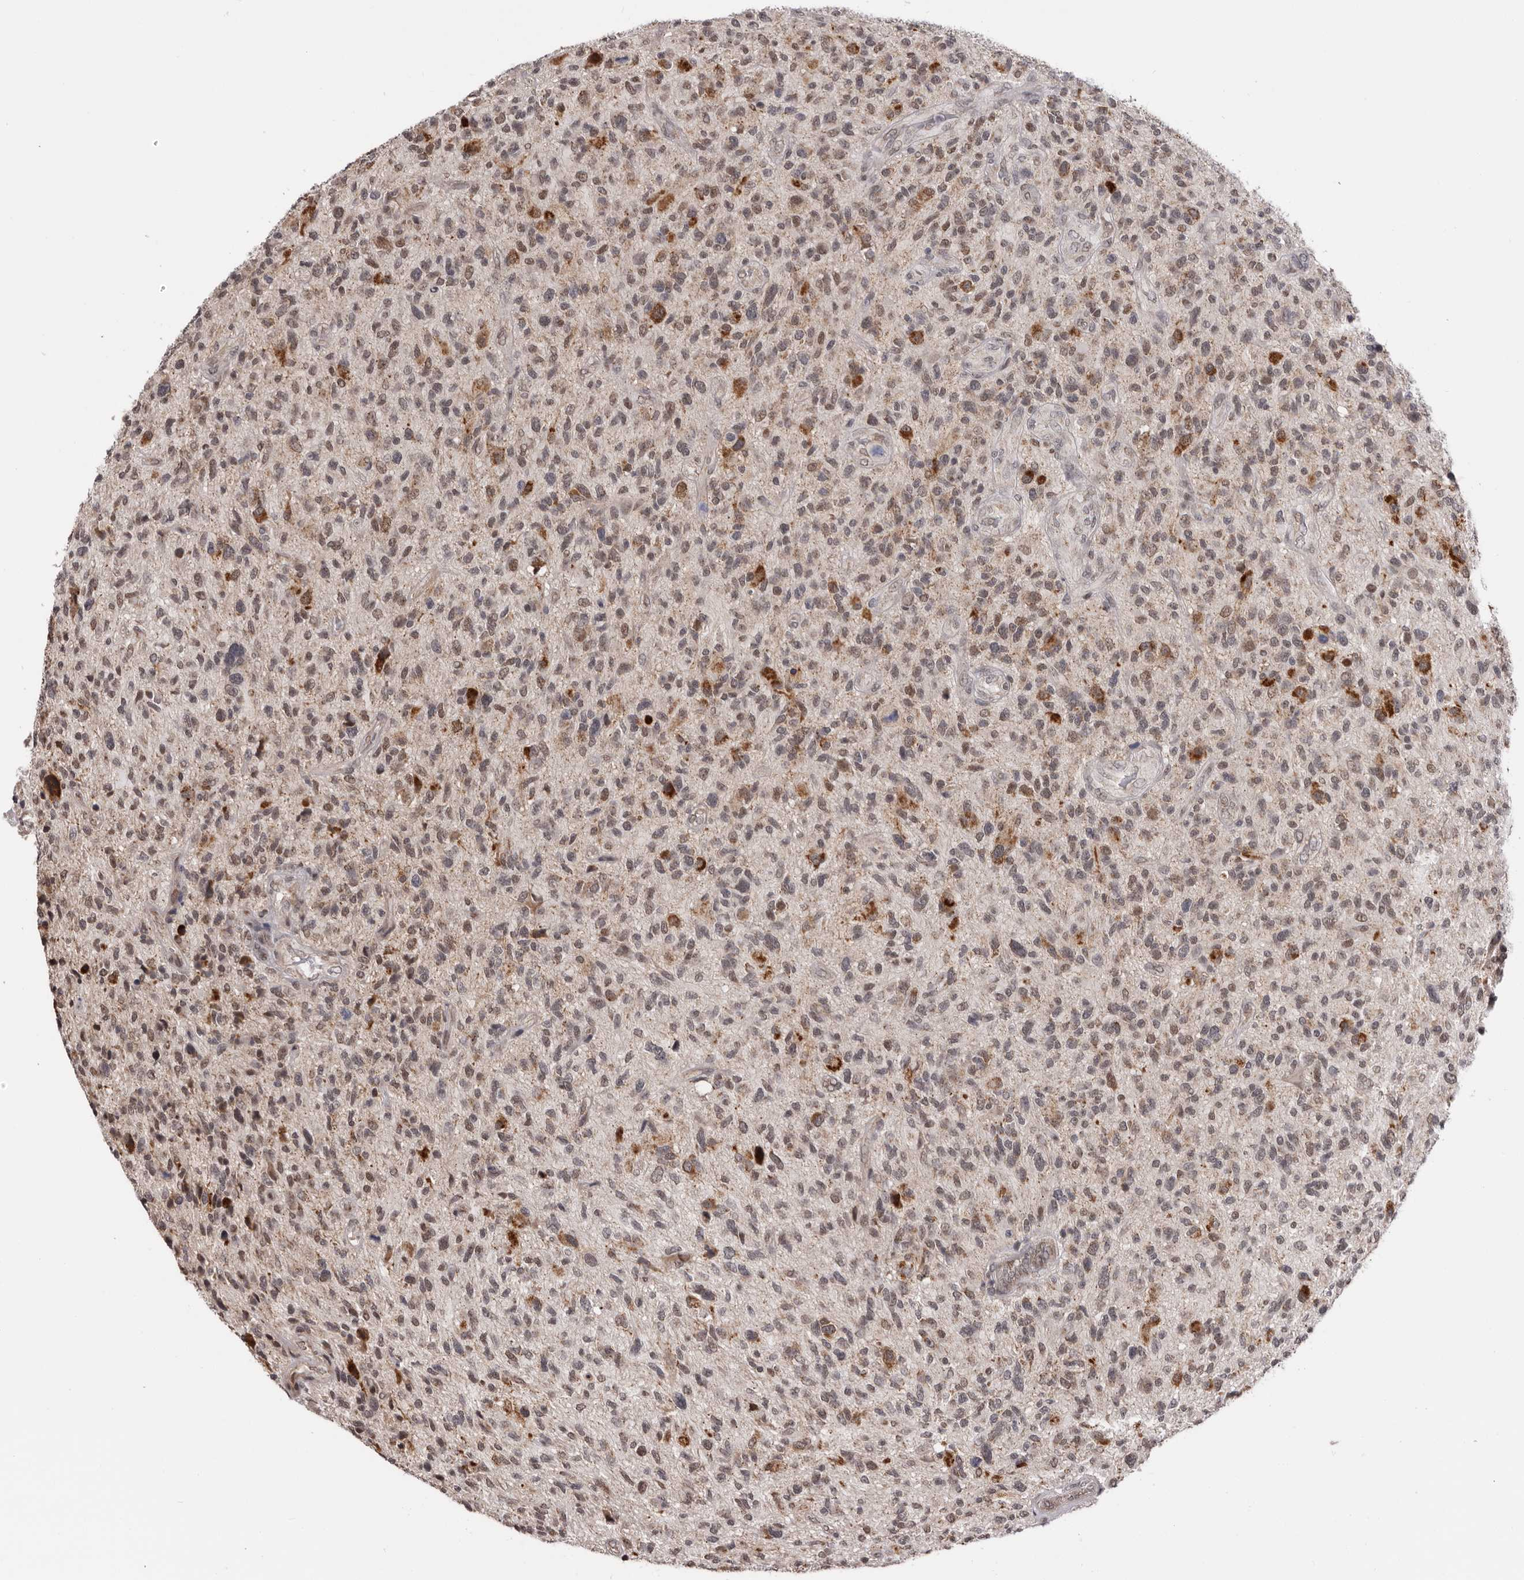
{"staining": {"intensity": "moderate", "quantity": ">75%", "location": "cytoplasmic/membranous,nuclear"}, "tissue": "glioma", "cell_type": "Tumor cells", "image_type": "cancer", "snomed": [{"axis": "morphology", "description": "Glioma, malignant, High grade"}, {"axis": "topography", "description": "Brain"}], "caption": "Glioma was stained to show a protein in brown. There is medium levels of moderate cytoplasmic/membranous and nuclear staining in about >75% of tumor cells. The protein of interest is stained brown, and the nuclei are stained in blue (DAB IHC with brightfield microscopy, high magnification).", "gene": "MOGAT2", "patient": {"sex": "male", "age": 47}}